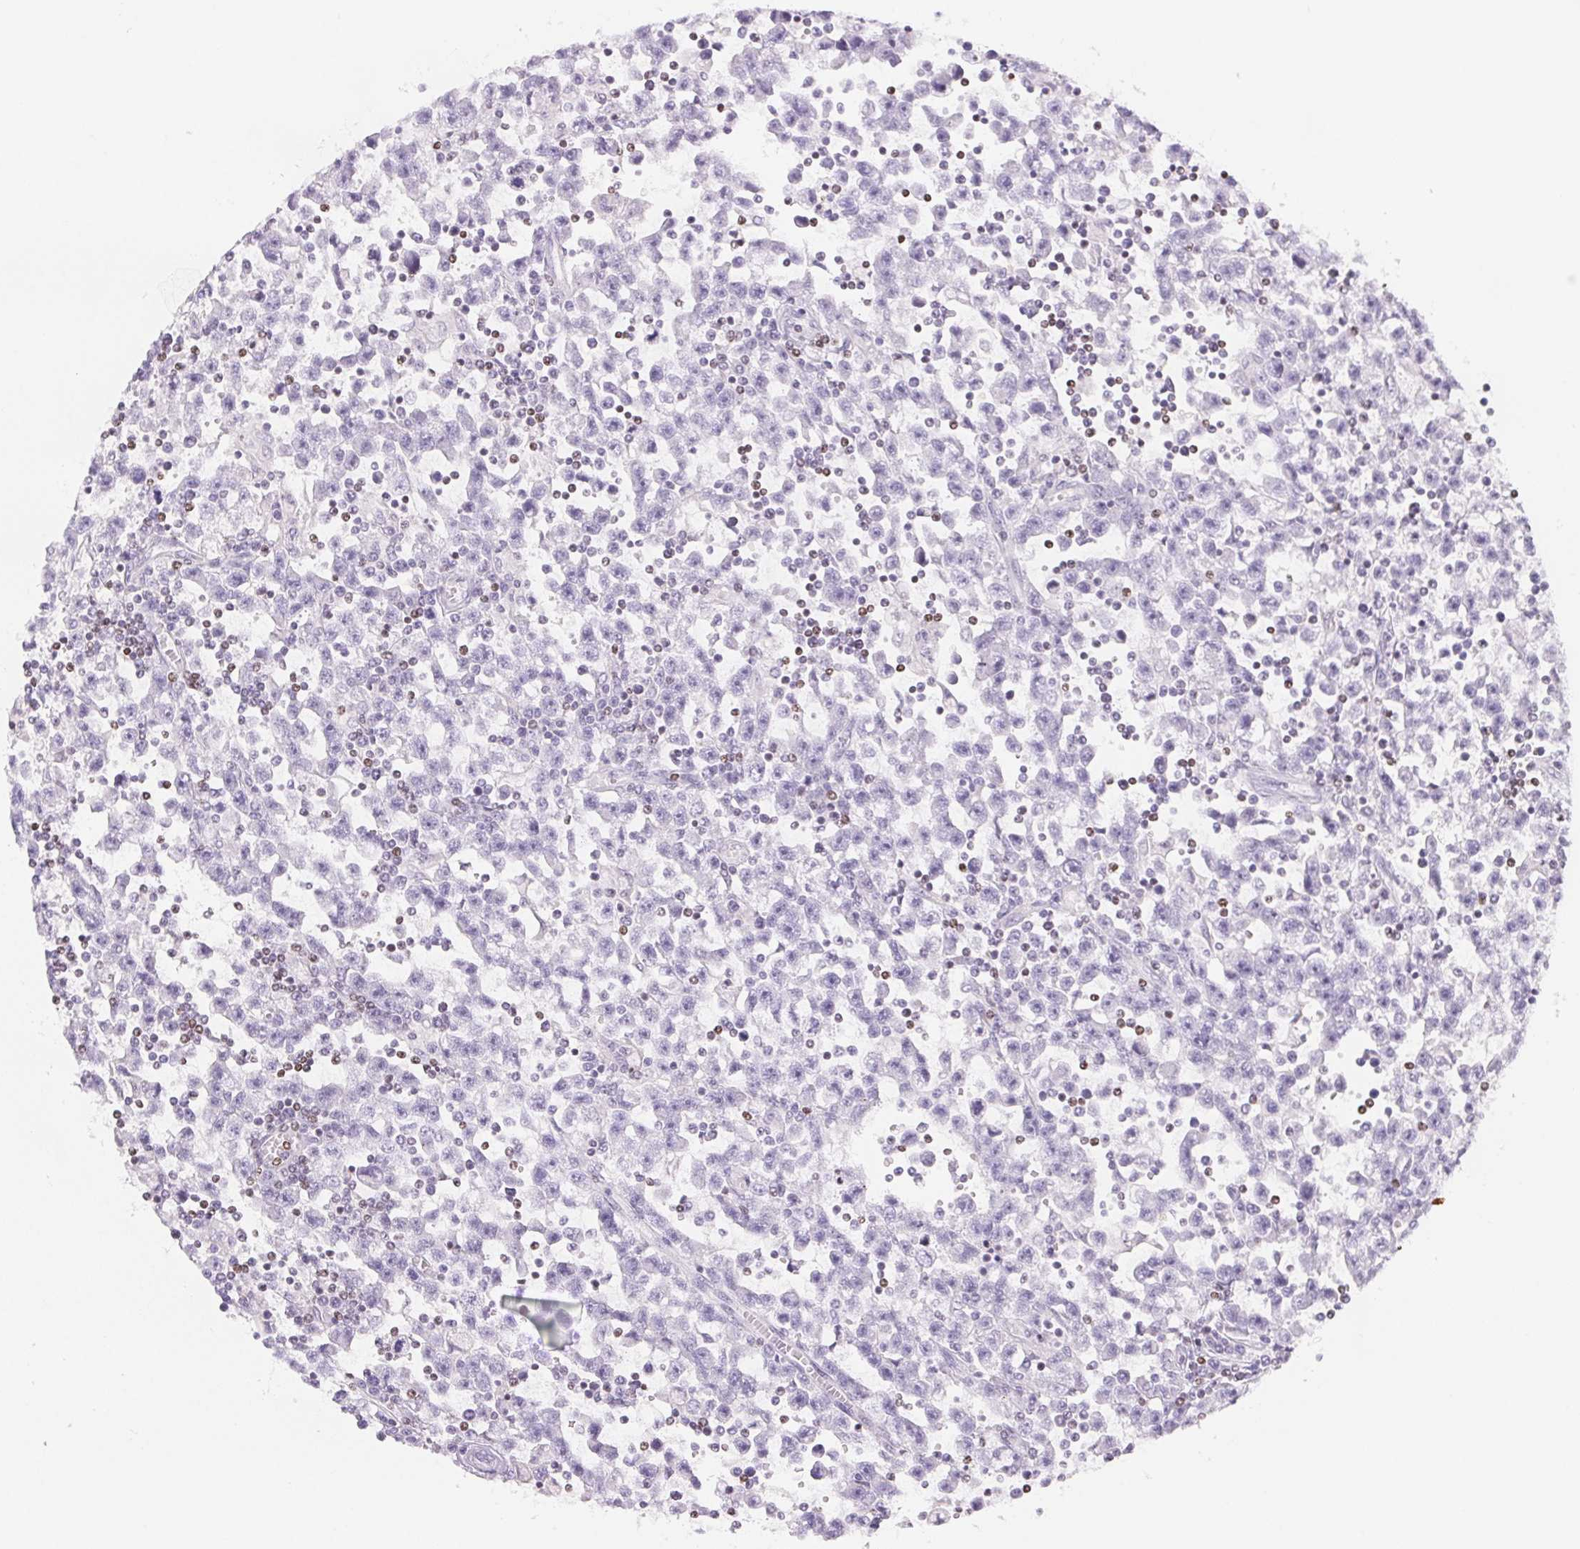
{"staining": {"intensity": "negative", "quantity": "none", "location": "none"}, "tissue": "testis cancer", "cell_type": "Tumor cells", "image_type": "cancer", "snomed": [{"axis": "morphology", "description": "Seminoma, NOS"}, {"axis": "topography", "description": "Testis"}], "caption": "Immunohistochemistry of human seminoma (testis) demonstrates no expression in tumor cells. Nuclei are stained in blue.", "gene": "BEND2", "patient": {"sex": "male", "age": 31}}